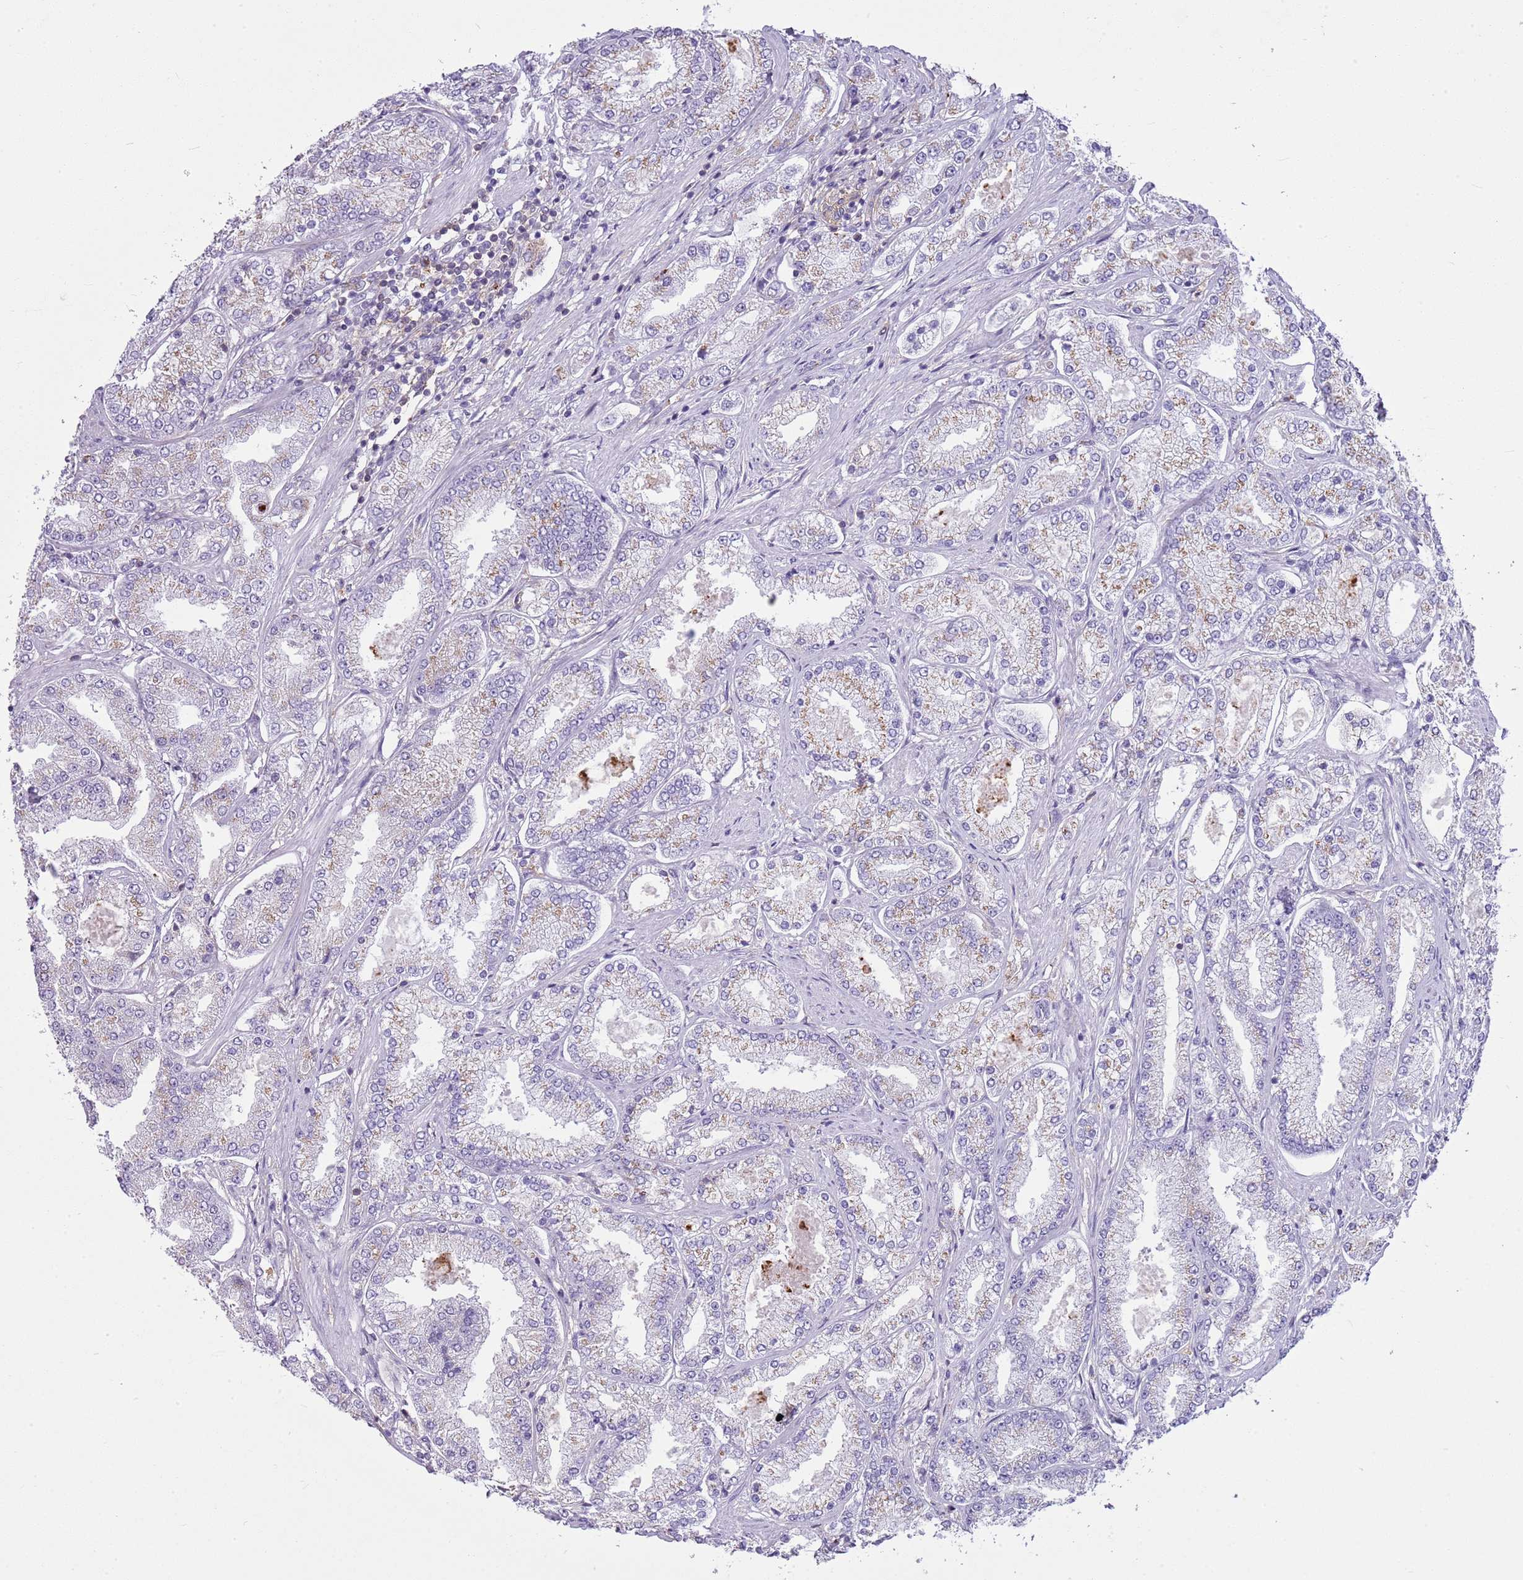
{"staining": {"intensity": "negative", "quantity": "none", "location": "none"}, "tissue": "prostate cancer", "cell_type": "Tumor cells", "image_type": "cancer", "snomed": [{"axis": "morphology", "description": "Adenocarcinoma, High grade"}, {"axis": "topography", "description": "Prostate"}], "caption": "Prostate adenocarcinoma (high-grade) stained for a protein using IHC reveals no positivity tumor cells.", "gene": "DHX32", "patient": {"sex": "male", "age": 69}}